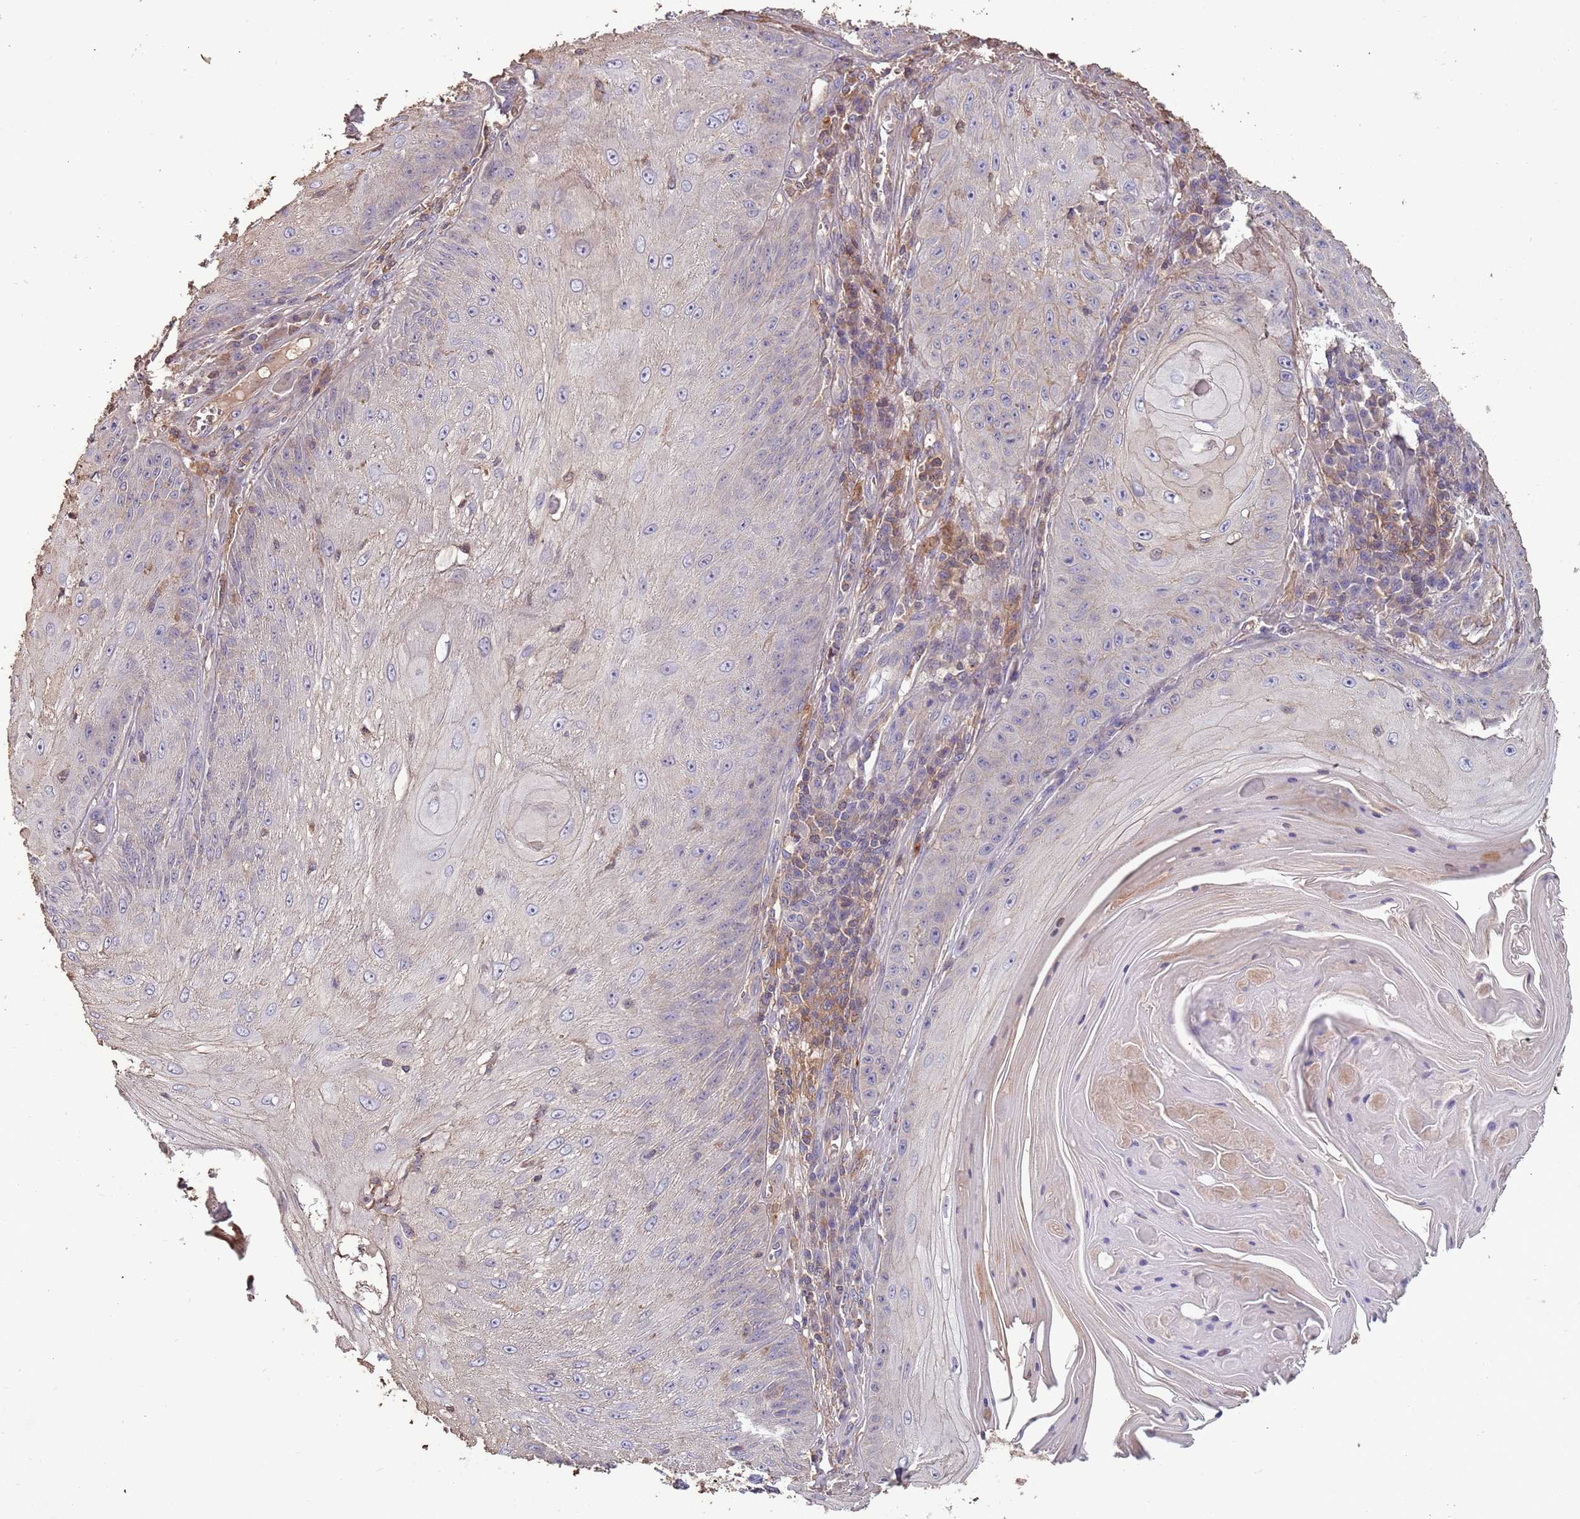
{"staining": {"intensity": "weak", "quantity": "<25%", "location": "cytoplasmic/membranous"}, "tissue": "skin cancer", "cell_type": "Tumor cells", "image_type": "cancer", "snomed": [{"axis": "morphology", "description": "Squamous cell carcinoma, NOS"}, {"axis": "topography", "description": "Skin"}], "caption": "A high-resolution photomicrograph shows immunohistochemistry (IHC) staining of squamous cell carcinoma (skin), which displays no significant expression in tumor cells.", "gene": "FECH", "patient": {"sex": "male", "age": 70}}